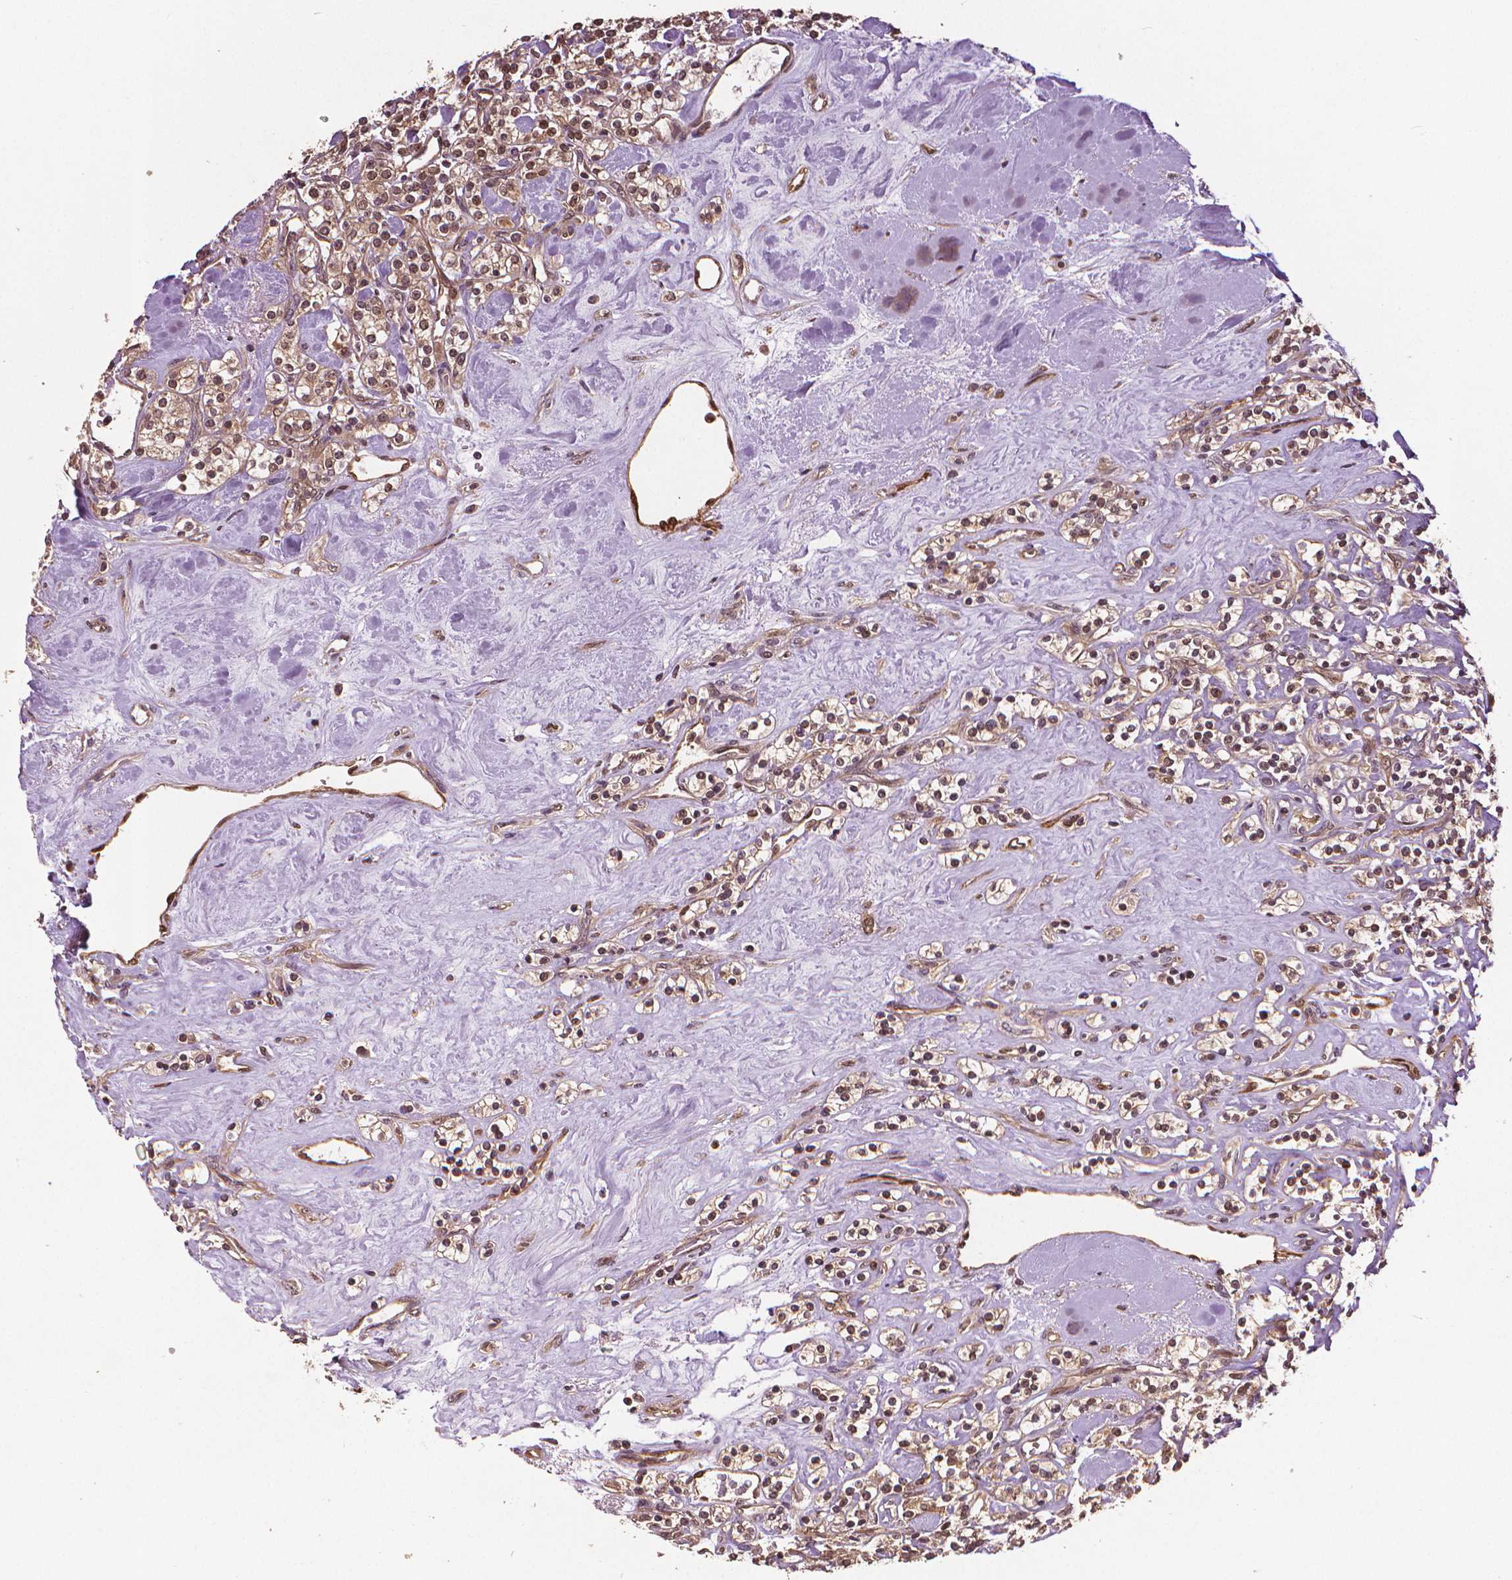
{"staining": {"intensity": "moderate", "quantity": ">75%", "location": "cytoplasmic/membranous,nuclear"}, "tissue": "renal cancer", "cell_type": "Tumor cells", "image_type": "cancer", "snomed": [{"axis": "morphology", "description": "Adenocarcinoma, NOS"}, {"axis": "topography", "description": "Kidney"}], "caption": "Brown immunohistochemical staining in renal adenocarcinoma displays moderate cytoplasmic/membranous and nuclear expression in about >75% of tumor cells.", "gene": "STAT3", "patient": {"sex": "male", "age": 77}}